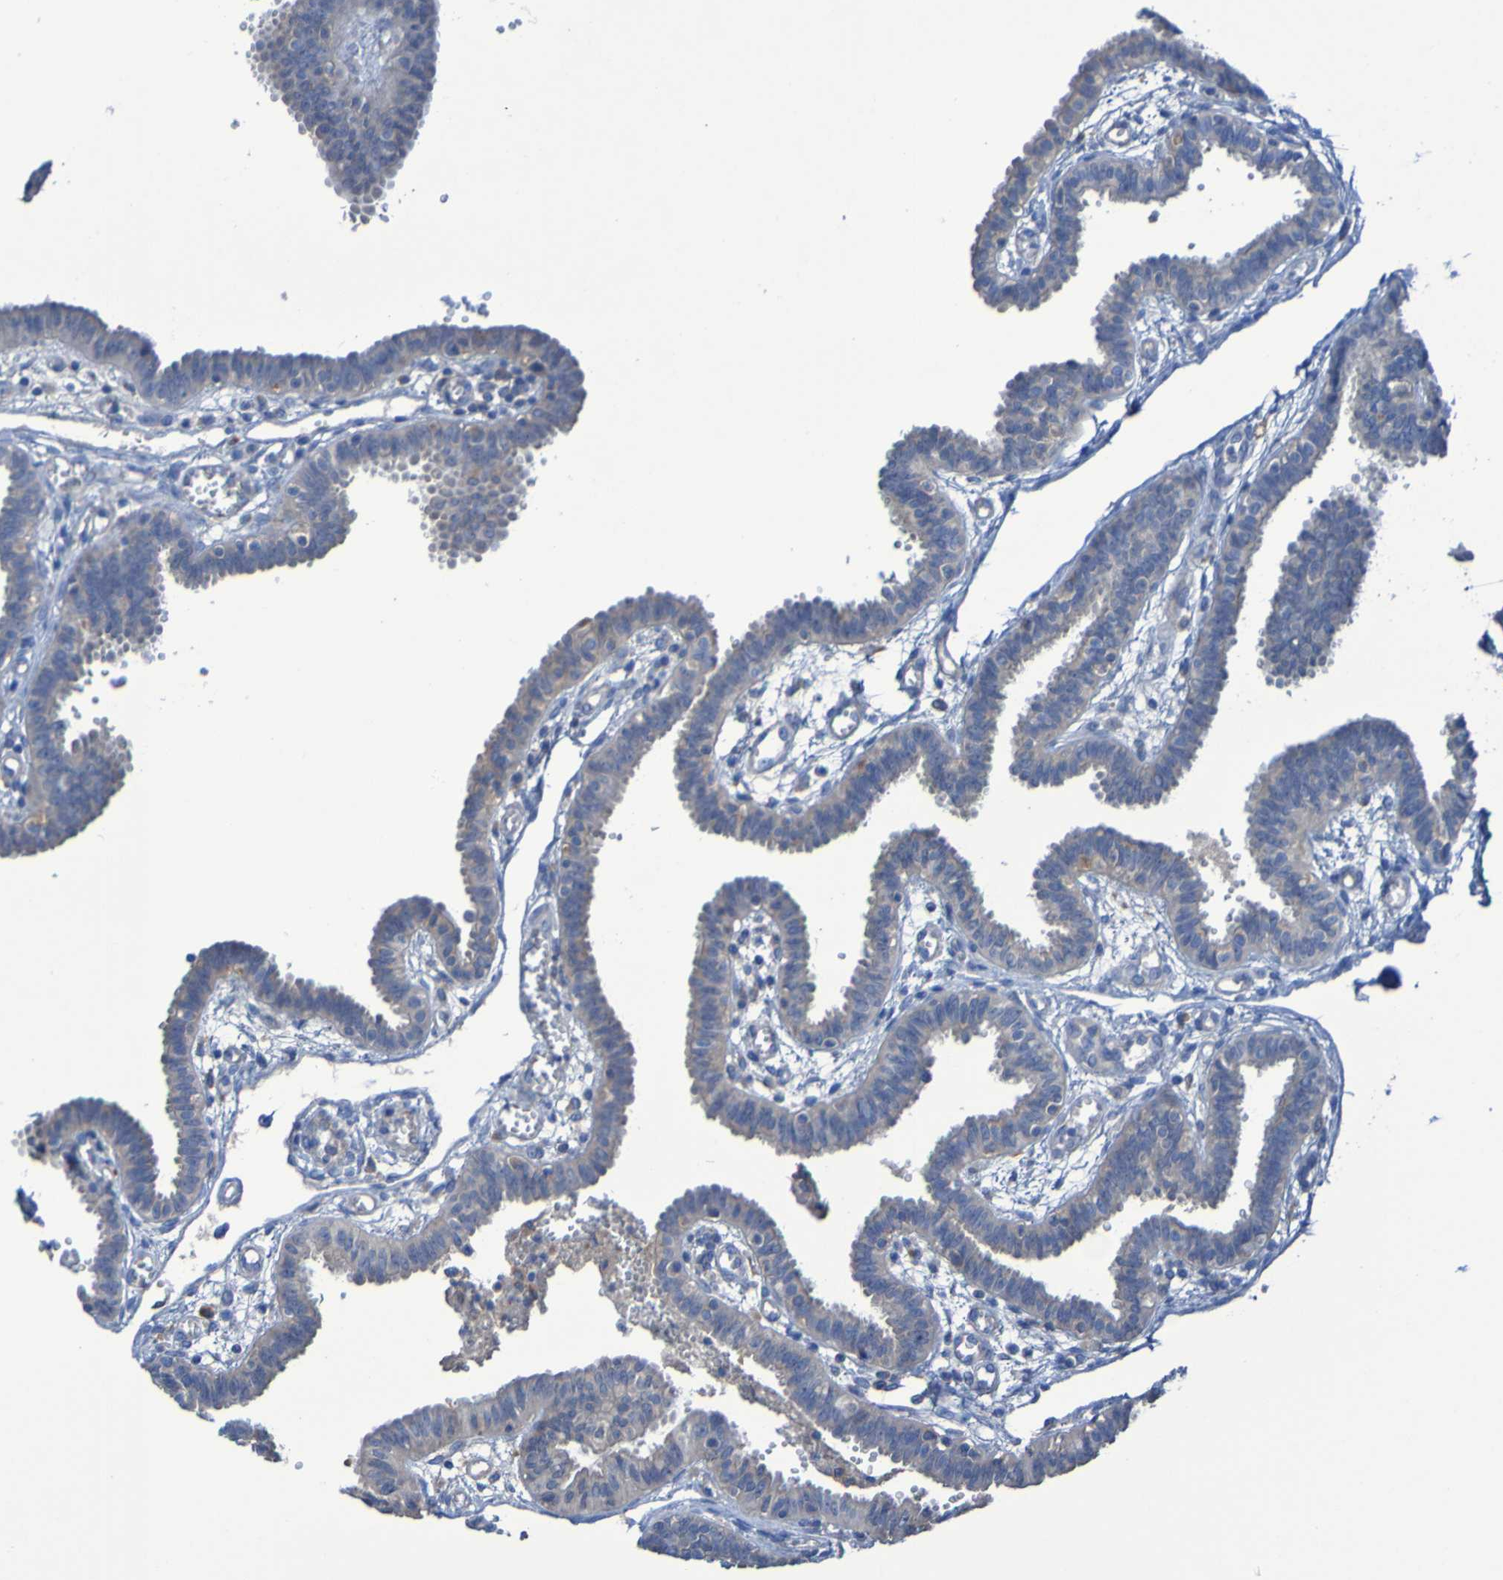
{"staining": {"intensity": "weak", "quantity": "25%-75%", "location": "cytoplasmic/membranous"}, "tissue": "fallopian tube", "cell_type": "Glandular cells", "image_type": "normal", "snomed": [{"axis": "morphology", "description": "Normal tissue, NOS"}, {"axis": "topography", "description": "Fallopian tube"}], "caption": "The immunohistochemical stain labels weak cytoplasmic/membranous expression in glandular cells of unremarkable fallopian tube. (brown staining indicates protein expression, while blue staining denotes nuclei).", "gene": "ARHGEF16", "patient": {"sex": "female", "age": 32}}